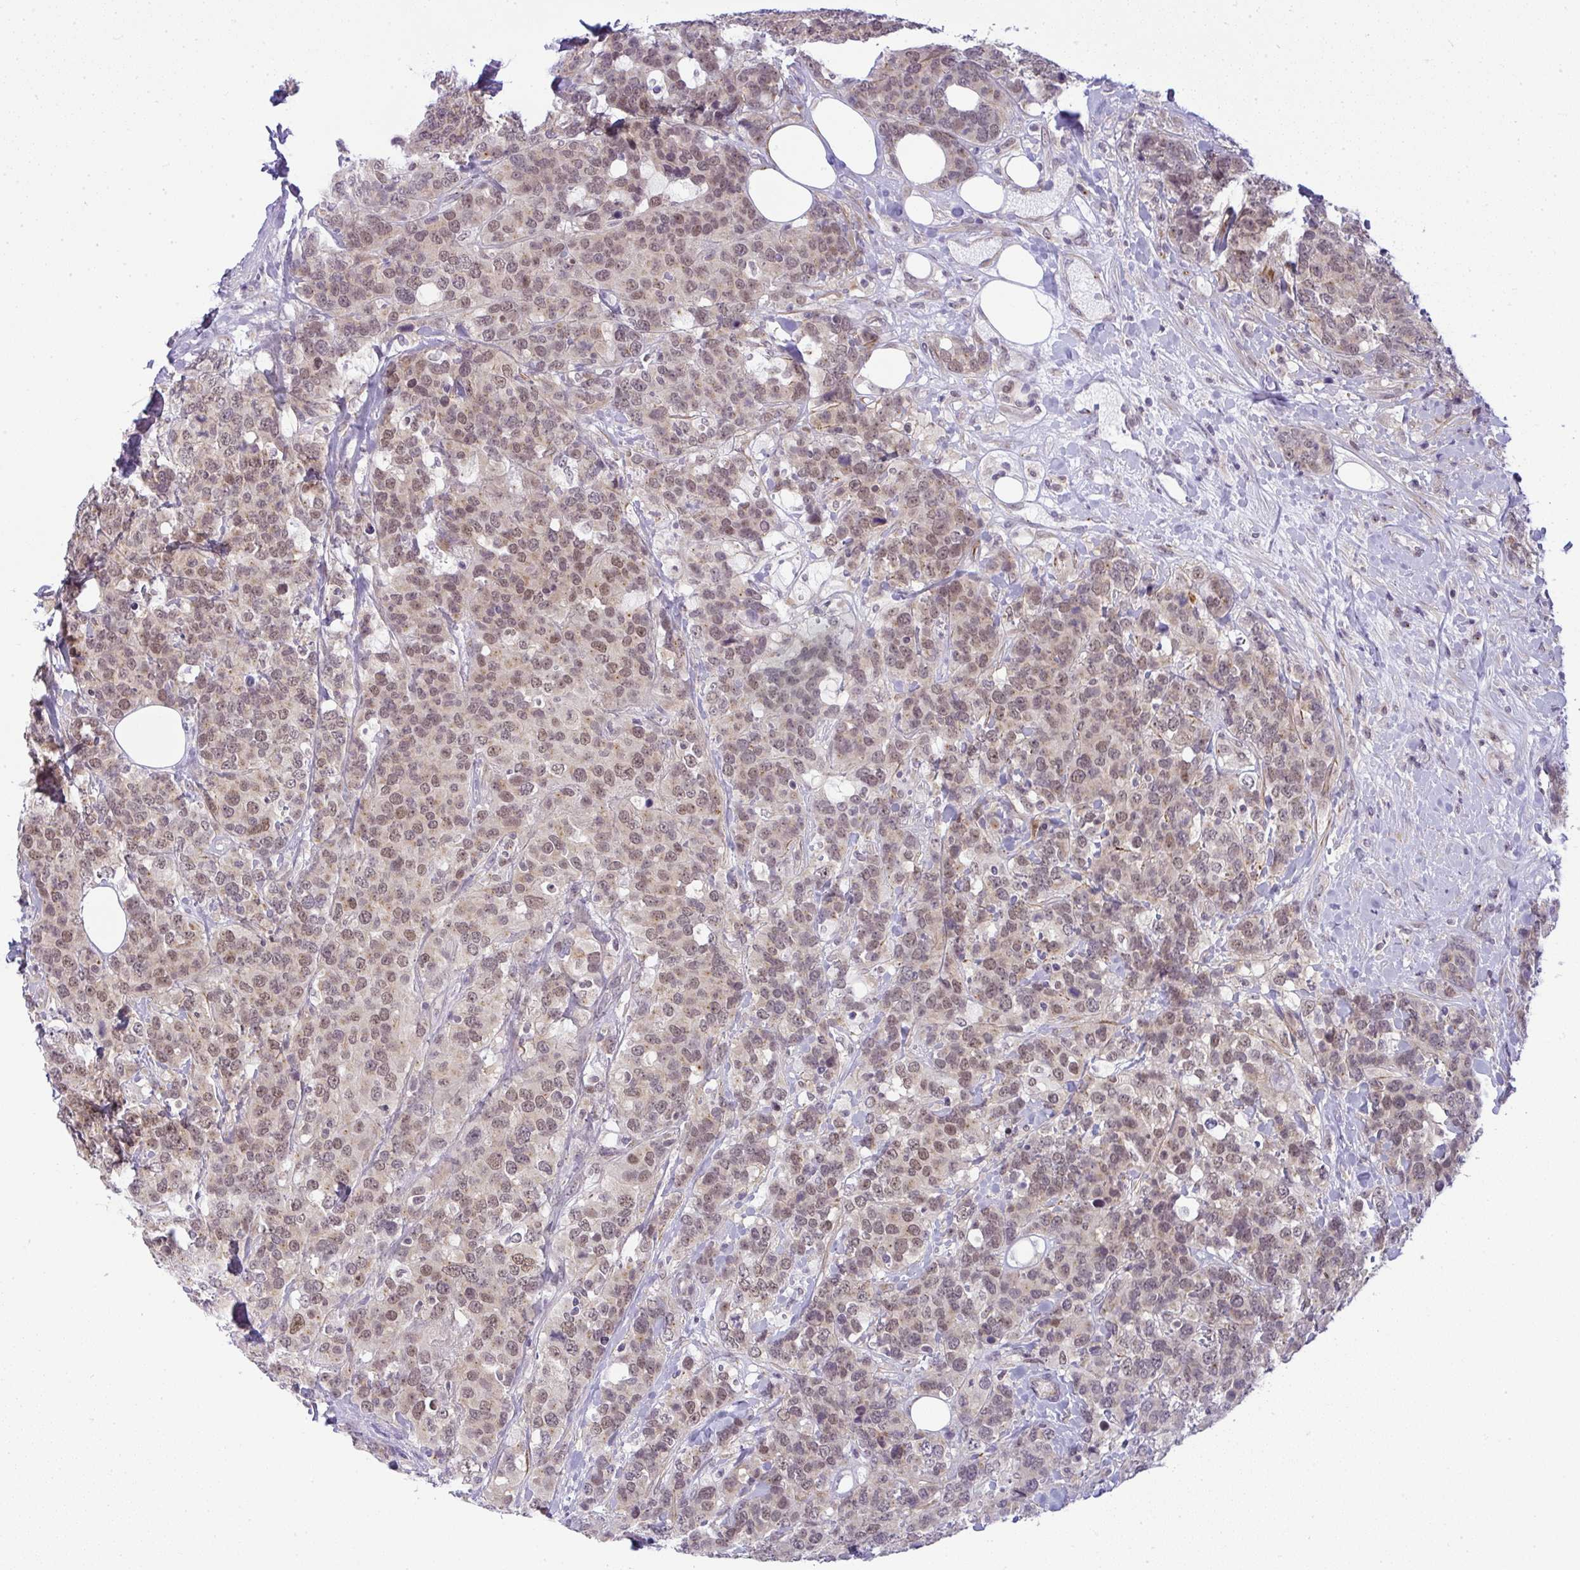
{"staining": {"intensity": "moderate", "quantity": ">75%", "location": "nuclear"}, "tissue": "breast cancer", "cell_type": "Tumor cells", "image_type": "cancer", "snomed": [{"axis": "morphology", "description": "Lobular carcinoma"}, {"axis": "topography", "description": "Breast"}], "caption": "Immunohistochemical staining of breast cancer (lobular carcinoma) shows medium levels of moderate nuclear protein staining in approximately >75% of tumor cells.", "gene": "DZIP1", "patient": {"sex": "female", "age": 59}}